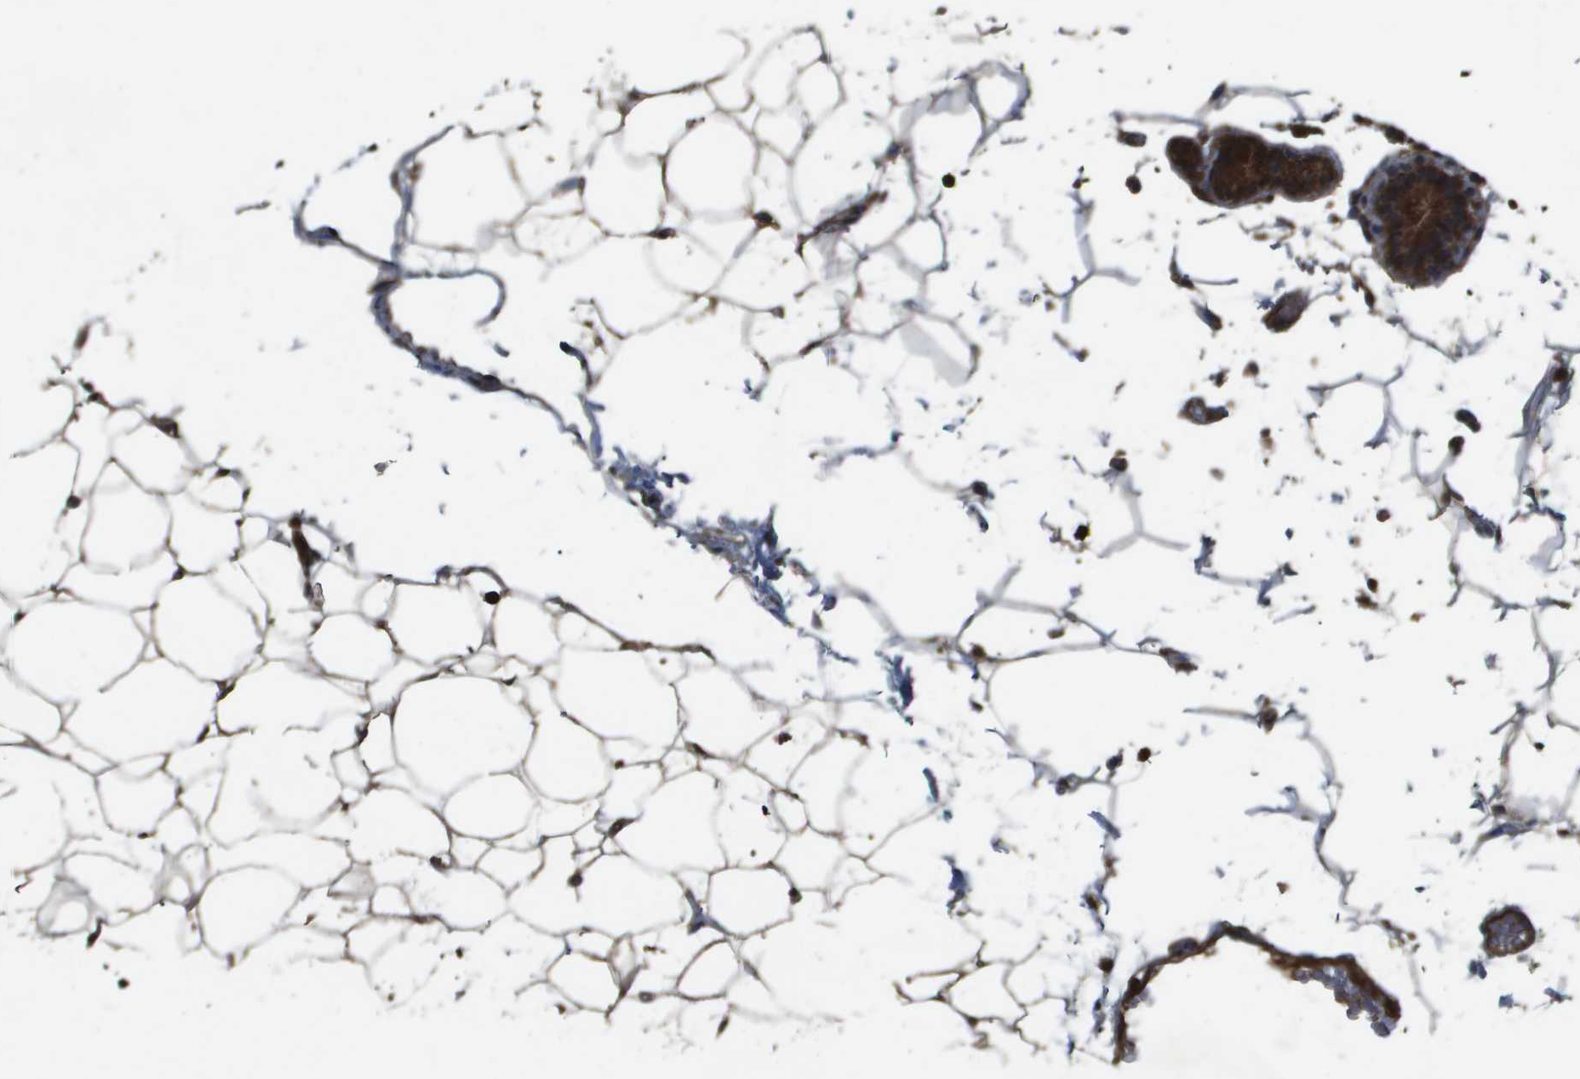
{"staining": {"intensity": "moderate", "quantity": ">75%", "location": "cytoplasmic/membranous"}, "tissue": "adipose tissue", "cell_type": "Adipocytes", "image_type": "normal", "snomed": [{"axis": "morphology", "description": "Normal tissue, NOS"}, {"axis": "topography", "description": "Breast"}, {"axis": "topography", "description": "Soft tissue"}], "caption": "An image of adipose tissue stained for a protein displays moderate cytoplasmic/membranous brown staining in adipocytes. (Brightfield microscopy of DAB IHC at high magnification).", "gene": "SPTLC1", "patient": {"sex": "female", "age": 75}}